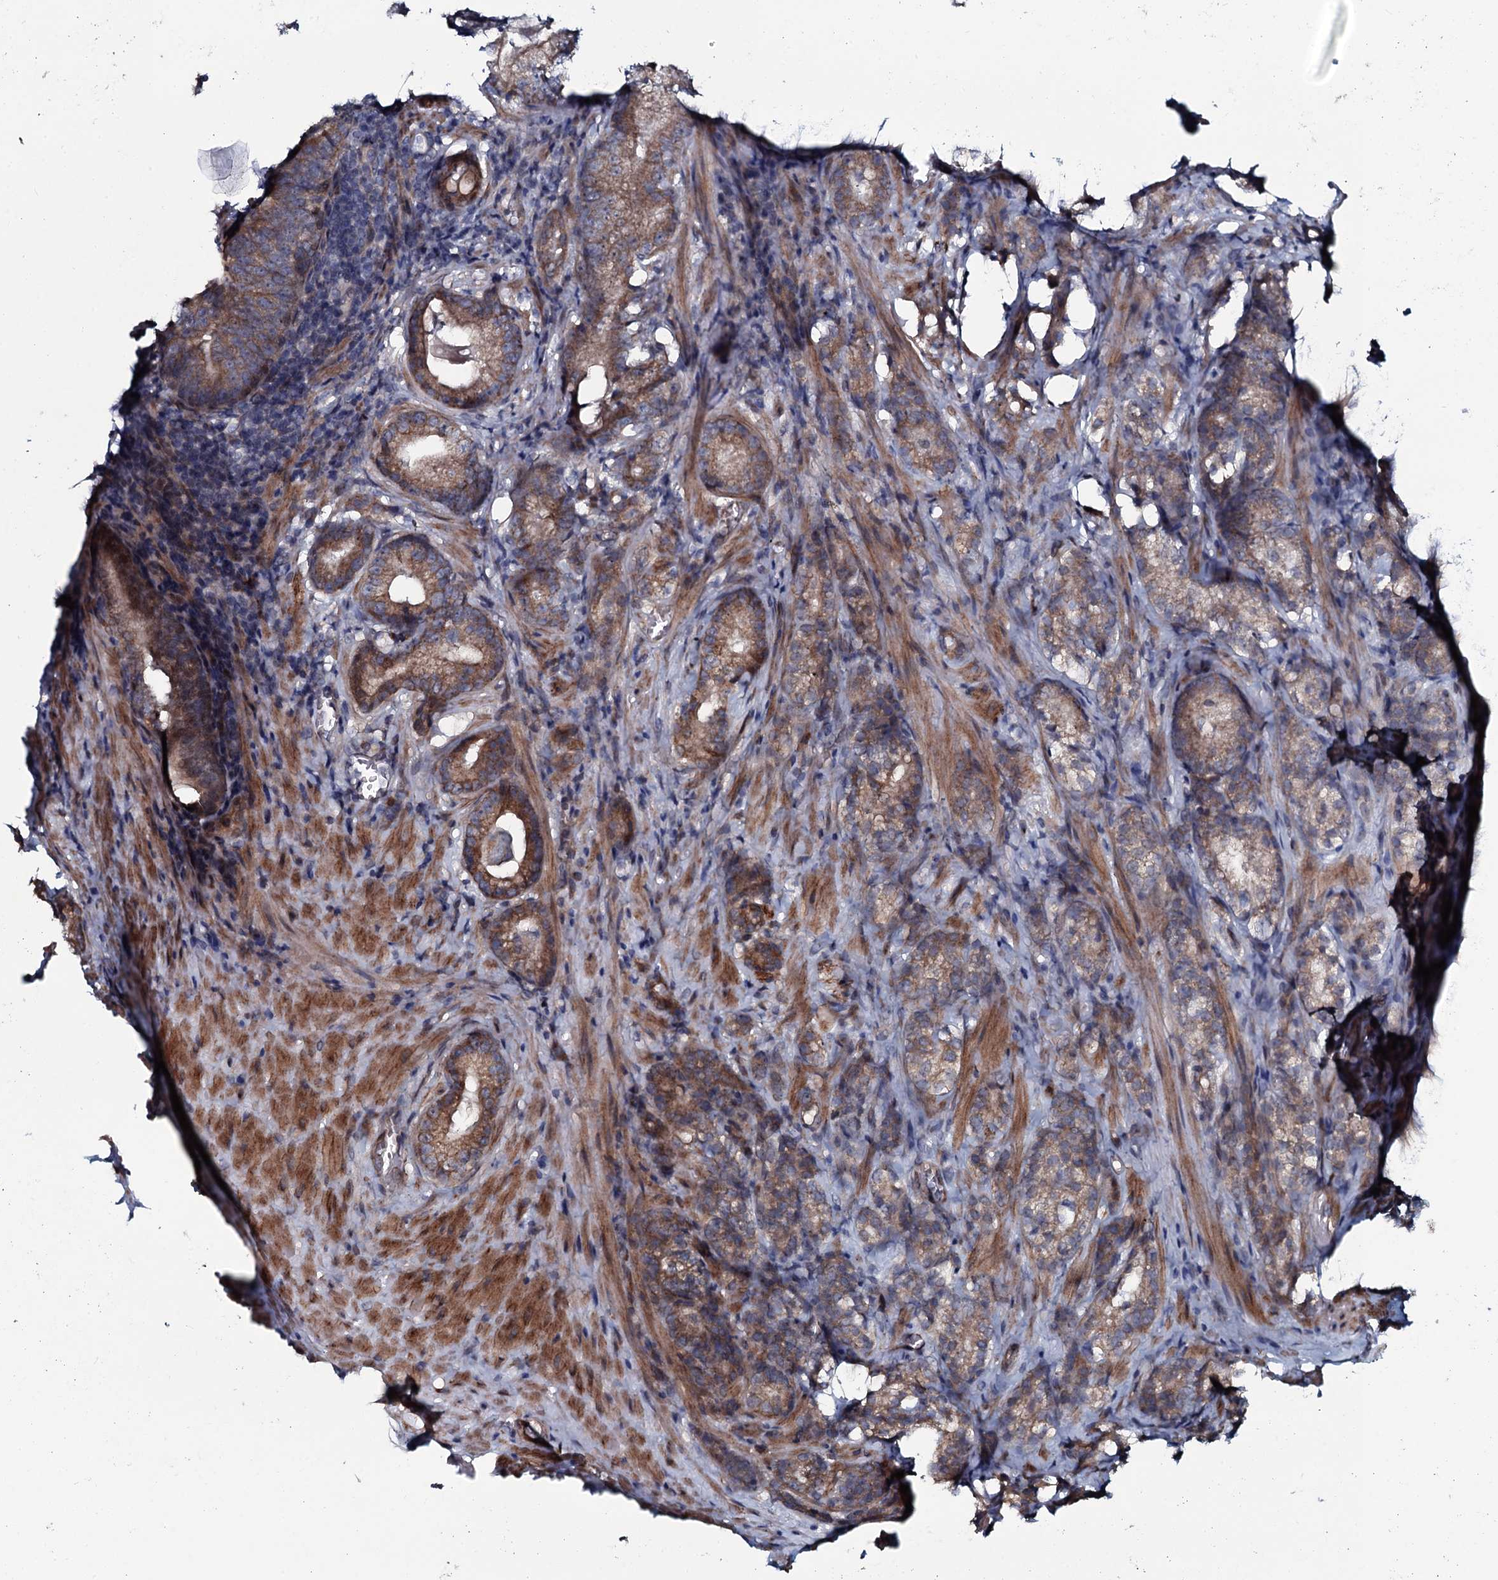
{"staining": {"intensity": "moderate", "quantity": ">75%", "location": "cytoplasmic/membranous"}, "tissue": "prostate cancer", "cell_type": "Tumor cells", "image_type": "cancer", "snomed": [{"axis": "morphology", "description": "Adenocarcinoma, High grade"}, {"axis": "topography", "description": "Prostate"}], "caption": "A high-resolution image shows immunohistochemistry (IHC) staining of adenocarcinoma (high-grade) (prostate), which shows moderate cytoplasmic/membranous positivity in about >75% of tumor cells. The staining was performed using DAB (3,3'-diaminobenzidine), with brown indicating positive protein expression. Nuclei are stained blue with hematoxylin.", "gene": "KCTD4", "patient": {"sex": "male", "age": 69}}